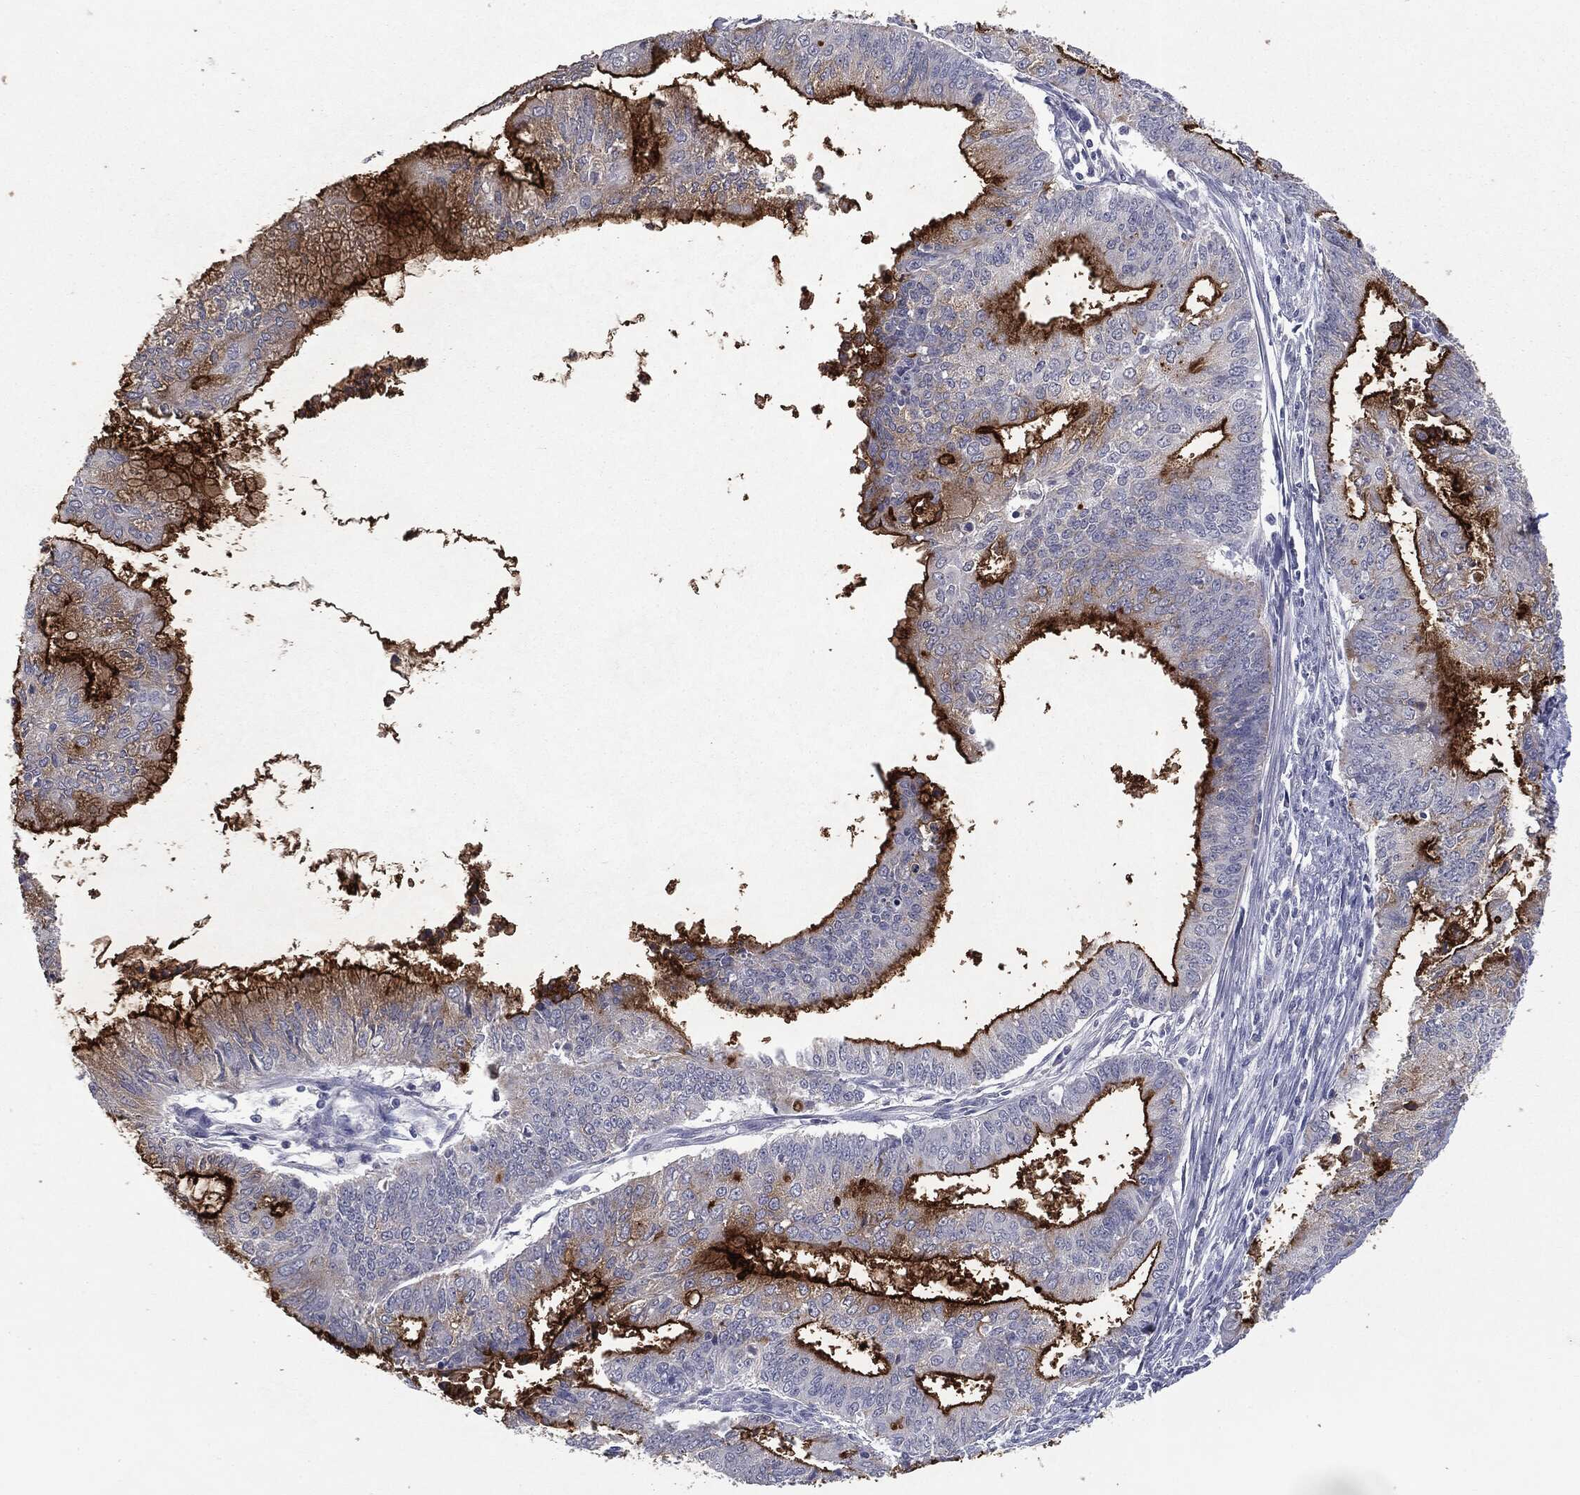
{"staining": {"intensity": "strong", "quantity": "25%-75%", "location": "cytoplasmic/membranous"}, "tissue": "endometrial cancer", "cell_type": "Tumor cells", "image_type": "cancer", "snomed": [{"axis": "morphology", "description": "Adenocarcinoma, NOS"}, {"axis": "topography", "description": "Endometrium"}], "caption": "A high-resolution image shows IHC staining of endometrial cancer, which displays strong cytoplasmic/membranous expression in about 25%-75% of tumor cells. (IHC, brightfield microscopy, high magnification).", "gene": "MUC1", "patient": {"sex": "female", "age": 61}}